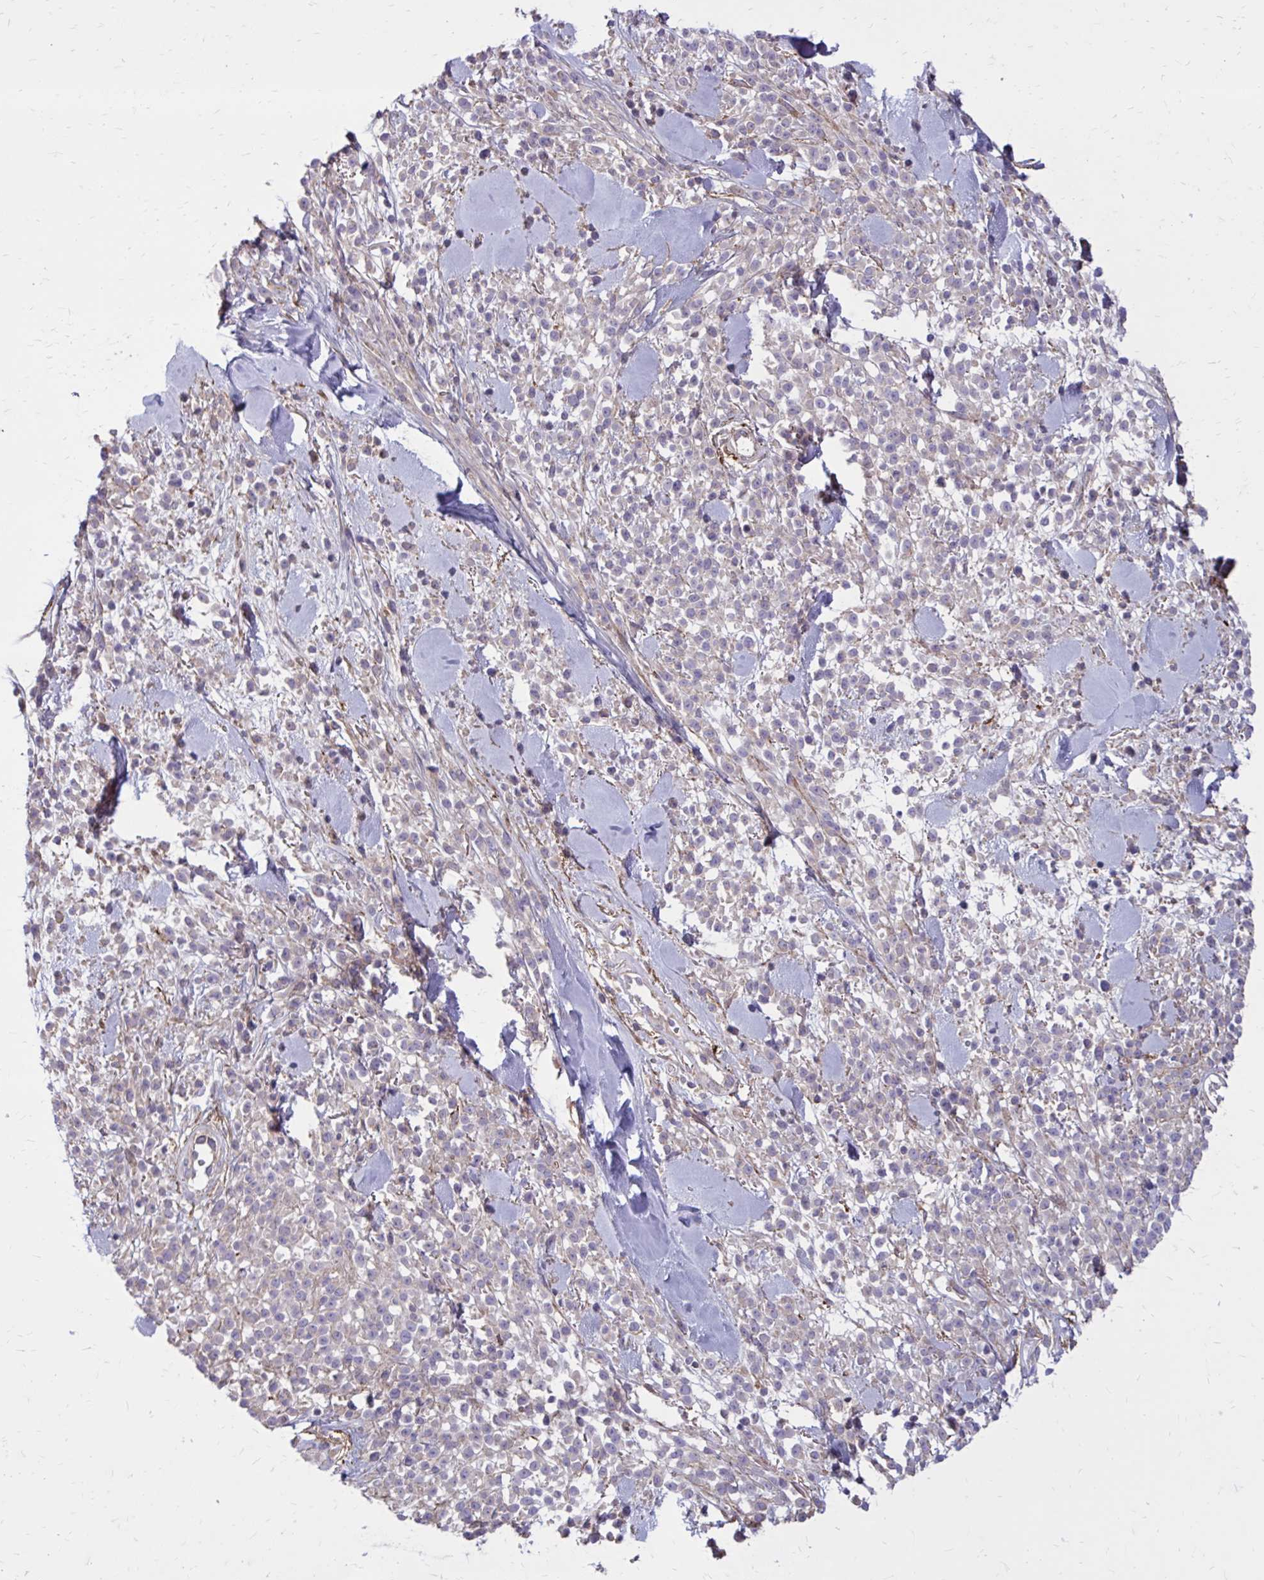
{"staining": {"intensity": "negative", "quantity": "none", "location": "none"}, "tissue": "melanoma", "cell_type": "Tumor cells", "image_type": "cancer", "snomed": [{"axis": "morphology", "description": "Malignant melanoma, NOS"}, {"axis": "topography", "description": "Skin"}, {"axis": "topography", "description": "Skin of trunk"}], "caption": "Immunohistochemical staining of human melanoma shows no significant staining in tumor cells.", "gene": "FAP", "patient": {"sex": "male", "age": 74}}